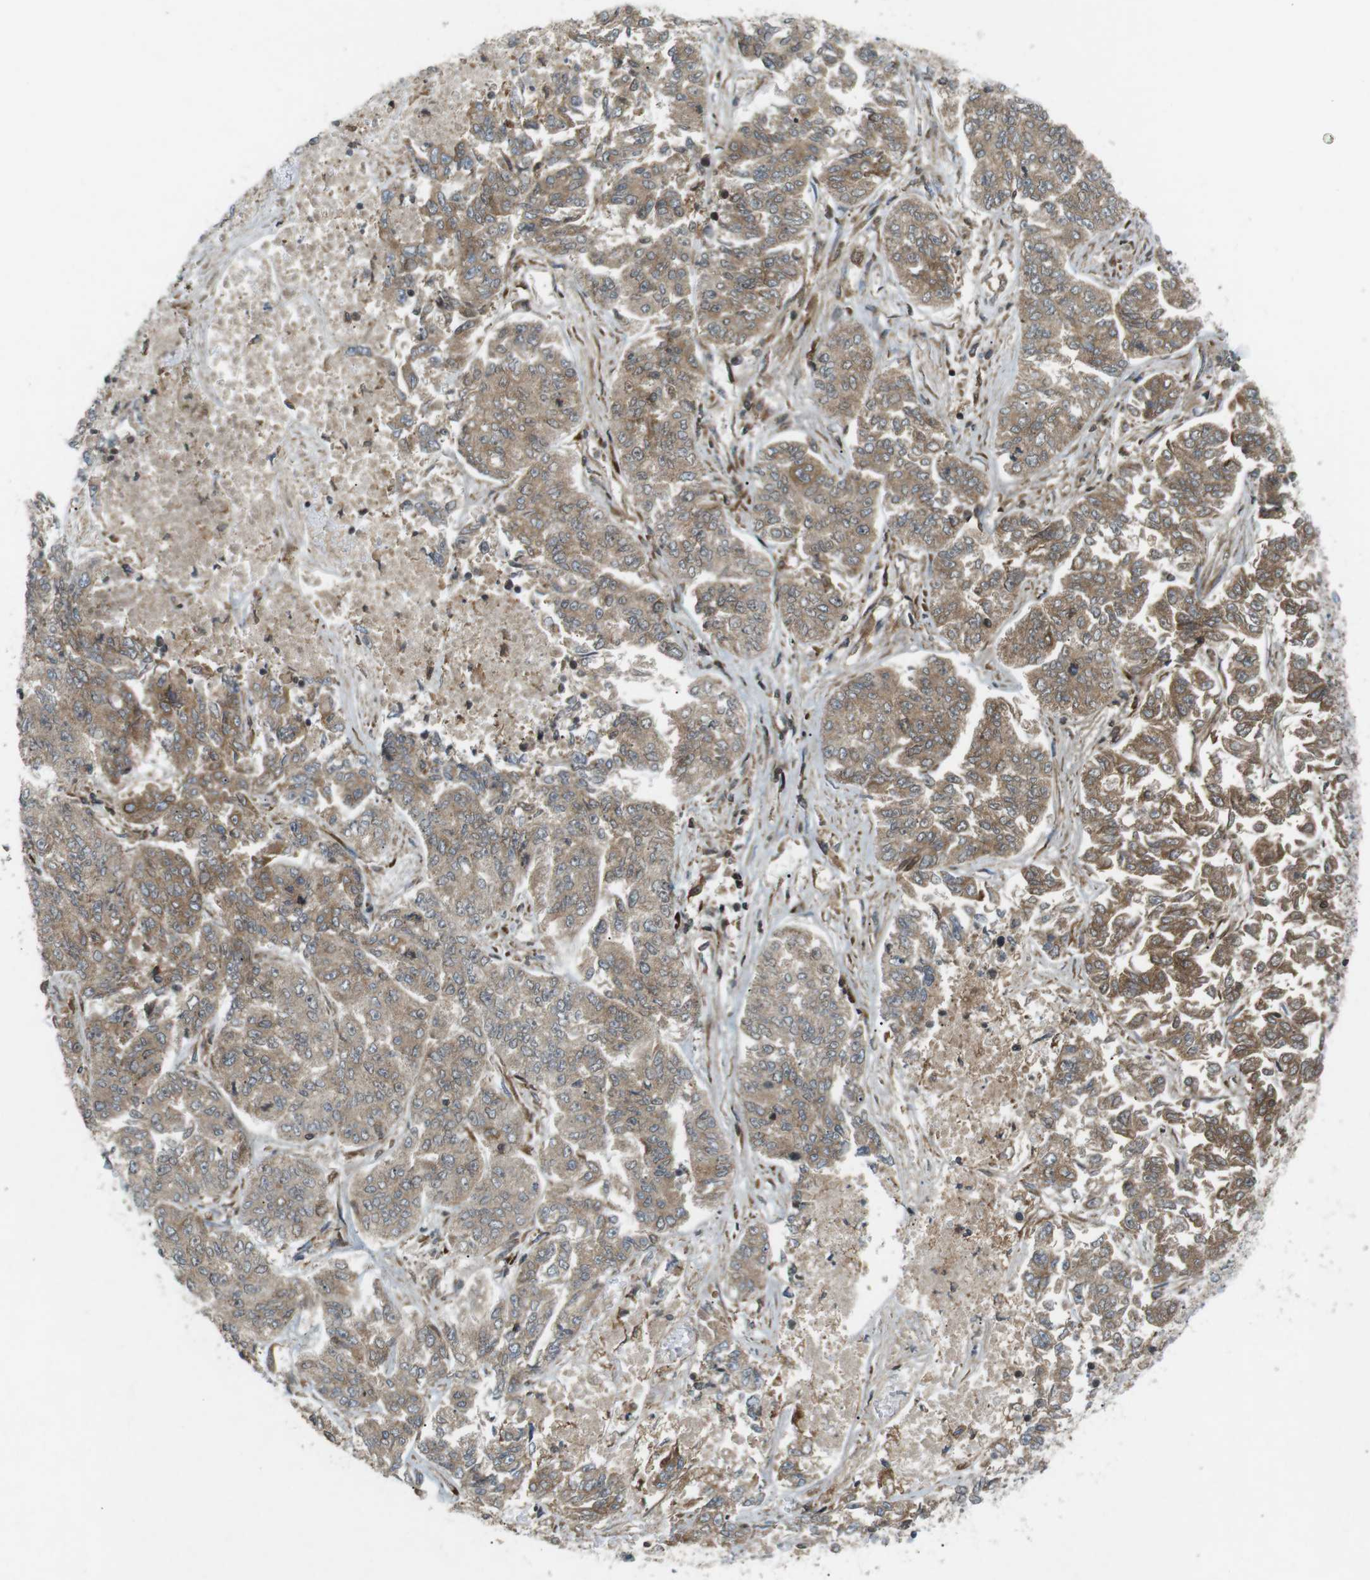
{"staining": {"intensity": "weak", "quantity": ">75%", "location": "cytoplasmic/membranous"}, "tissue": "lung cancer", "cell_type": "Tumor cells", "image_type": "cancer", "snomed": [{"axis": "morphology", "description": "Adenocarcinoma, NOS"}, {"axis": "topography", "description": "Lung"}], "caption": "Immunohistochemistry (IHC) histopathology image of human lung cancer (adenocarcinoma) stained for a protein (brown), which shows low levels of weak cytoplasmic/membranous expression in approximately >75% of tumor cells.", "gene": "FLII", "patient": {"sex": "male", "age": 84}}